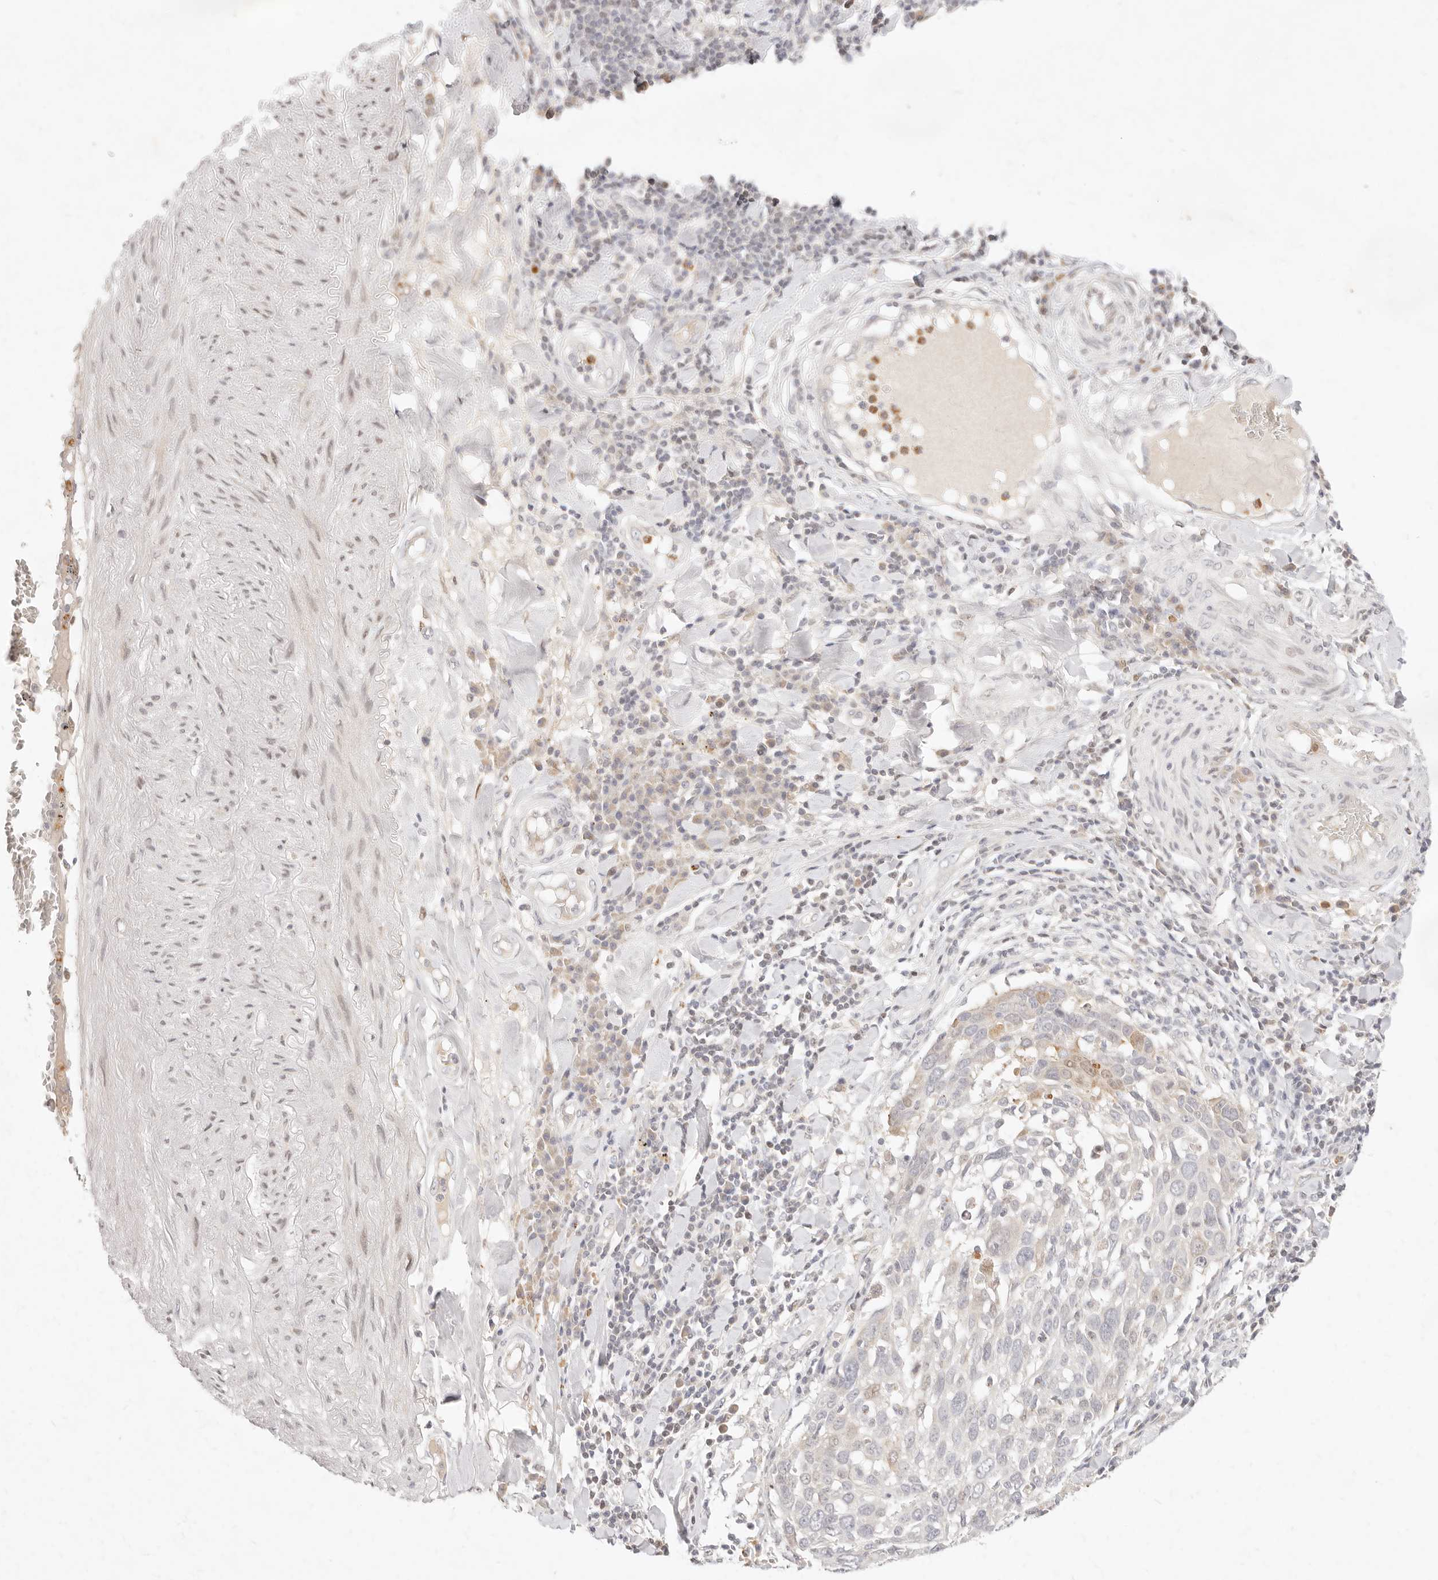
{"staining": {"intensity": "negative", "quantity": "none", "location": "none"}, "tissue": "lung cancer", "cell_type": "Tumor cells", "image_type": "cancer", "snomed": [{"axis": "morphology", "description": "Squamous cell carcinoma, NOS"}, {"axis": "topography", "description": "Lung"}], "caption": "Immunohistochemical staining of human lung cancer (squamous cell carcinoma) exhibits no significant positivity in tumor cells.", "gene": "ASCL3", "patient": {"sex": "male", "age": 65}}